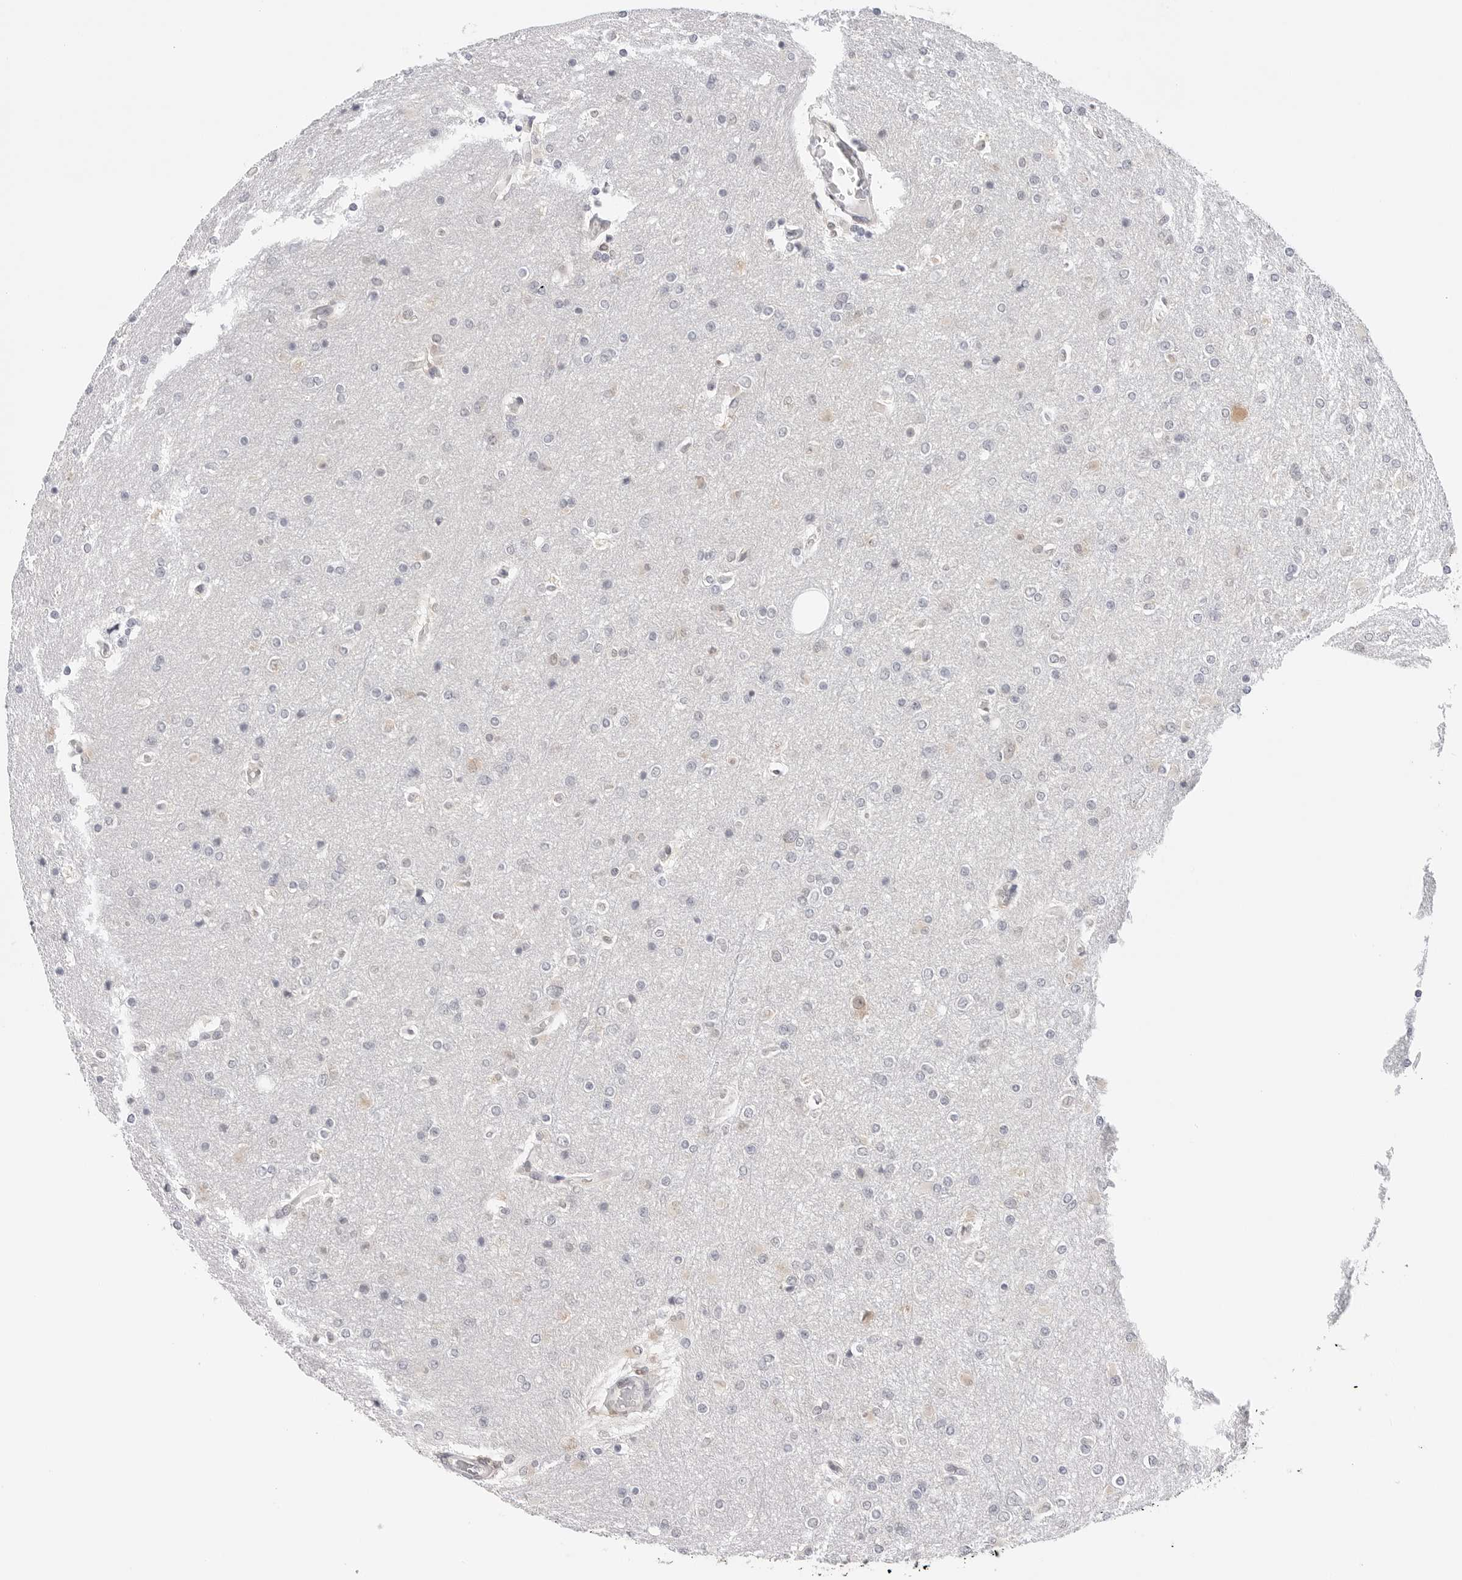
{"staining": {"intensity": "negative", "quantity": "none", "location": "none"}, "tissue": "glioma", "cell_type": "Tumor cells", "image_type": "cancer", "snomed": [{"axis": "morphology", "description": "Glioma, malignant, High grade"}, {"axis": "topography", "description": "Cerebral cortex"}], "caption": "Immunohistochemistry (IHC) image of neoplastic tissue: human glioma stained with DAB shows no significant protein positivity in tumor cells. (DAB immunohistochemistry visualized using brightfield microscopy, high magnification).", "gene": "RPN1", "patient": {"sex": "female", "age": 36}}